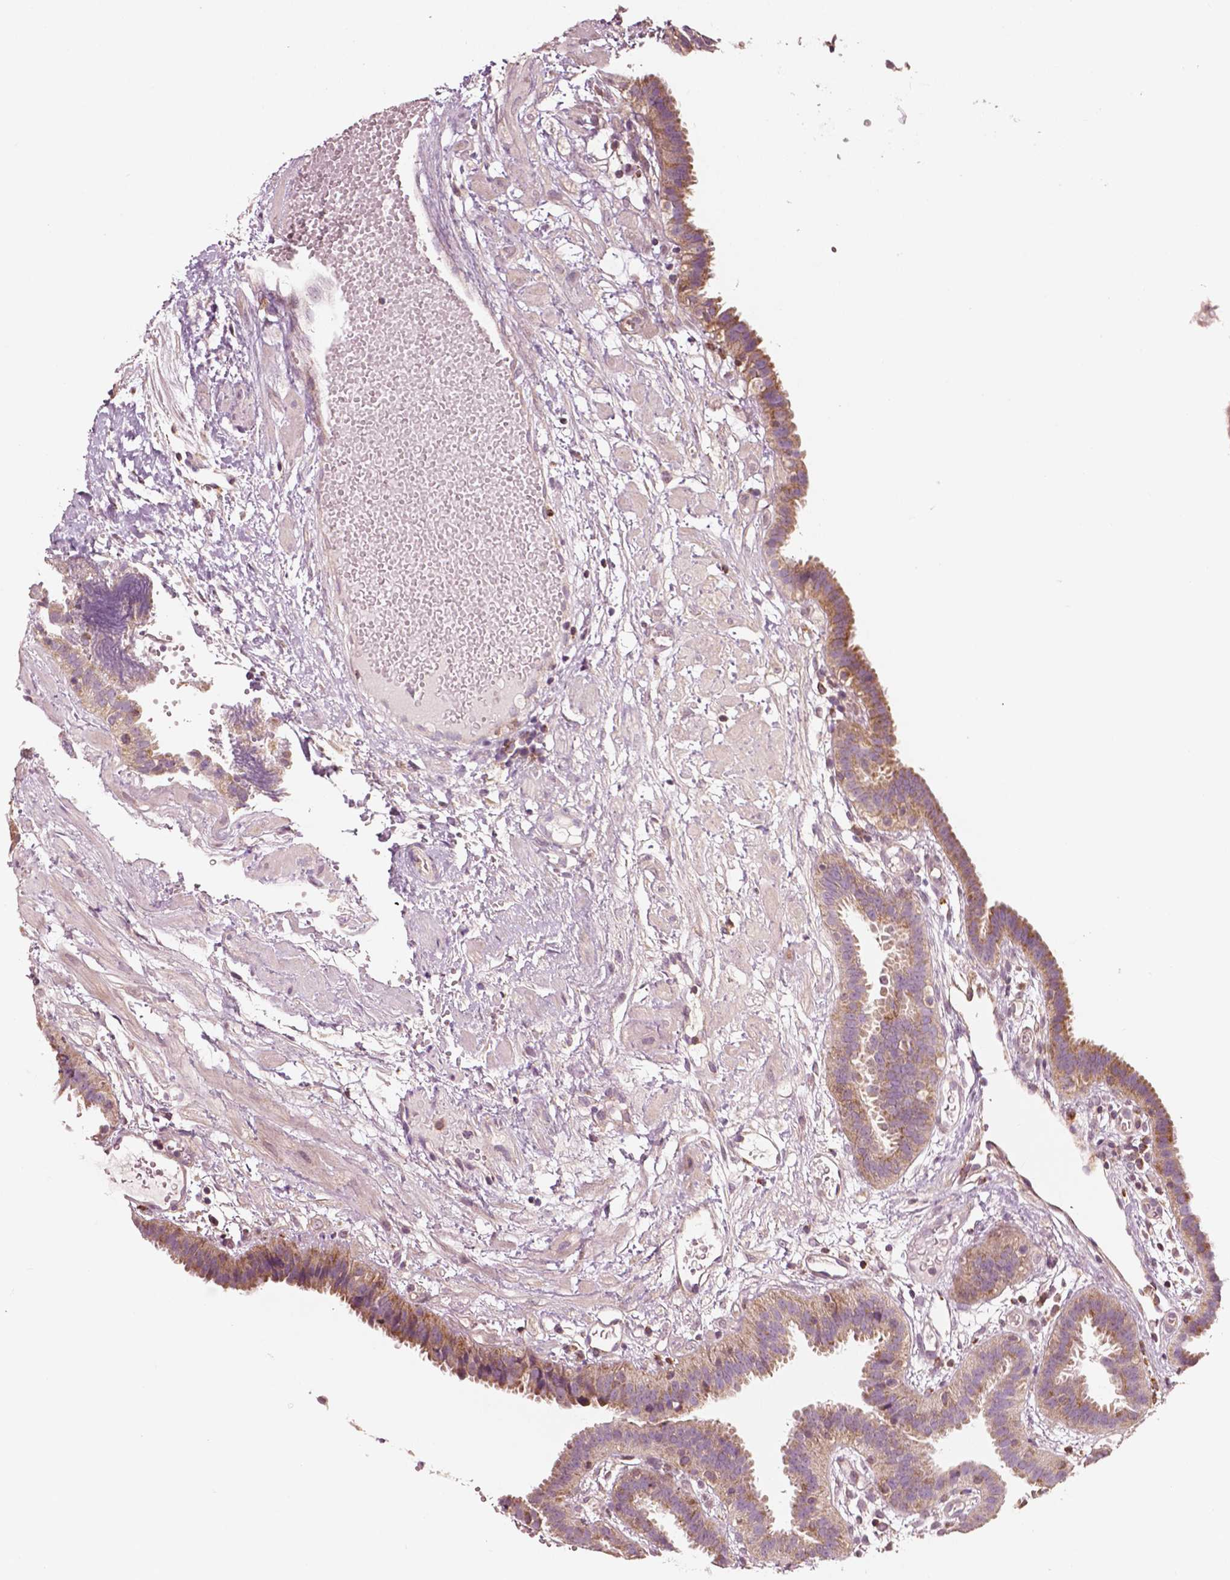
{"staining": {"intensity": "moderate", "quantity": "<25%", "location": "cytoplasmic/membranous"}, "tissue": "fallopian tube", "cell_type": "Glandular cells", "image_type": "normal", "snomed": [{"axis": "morphology", "description": "Normal tissue, NOS"}, {"axis": "topography", "description": "Fallopian tube"}], "caption": "Immunohistochemical staining of benign human fallopian tube displays low levels of moderate cytoplasmic/membranous staining in about <25% of glandular cells.", "gene": "MCL1", "patient": {"sex": "female", "age": 37}}